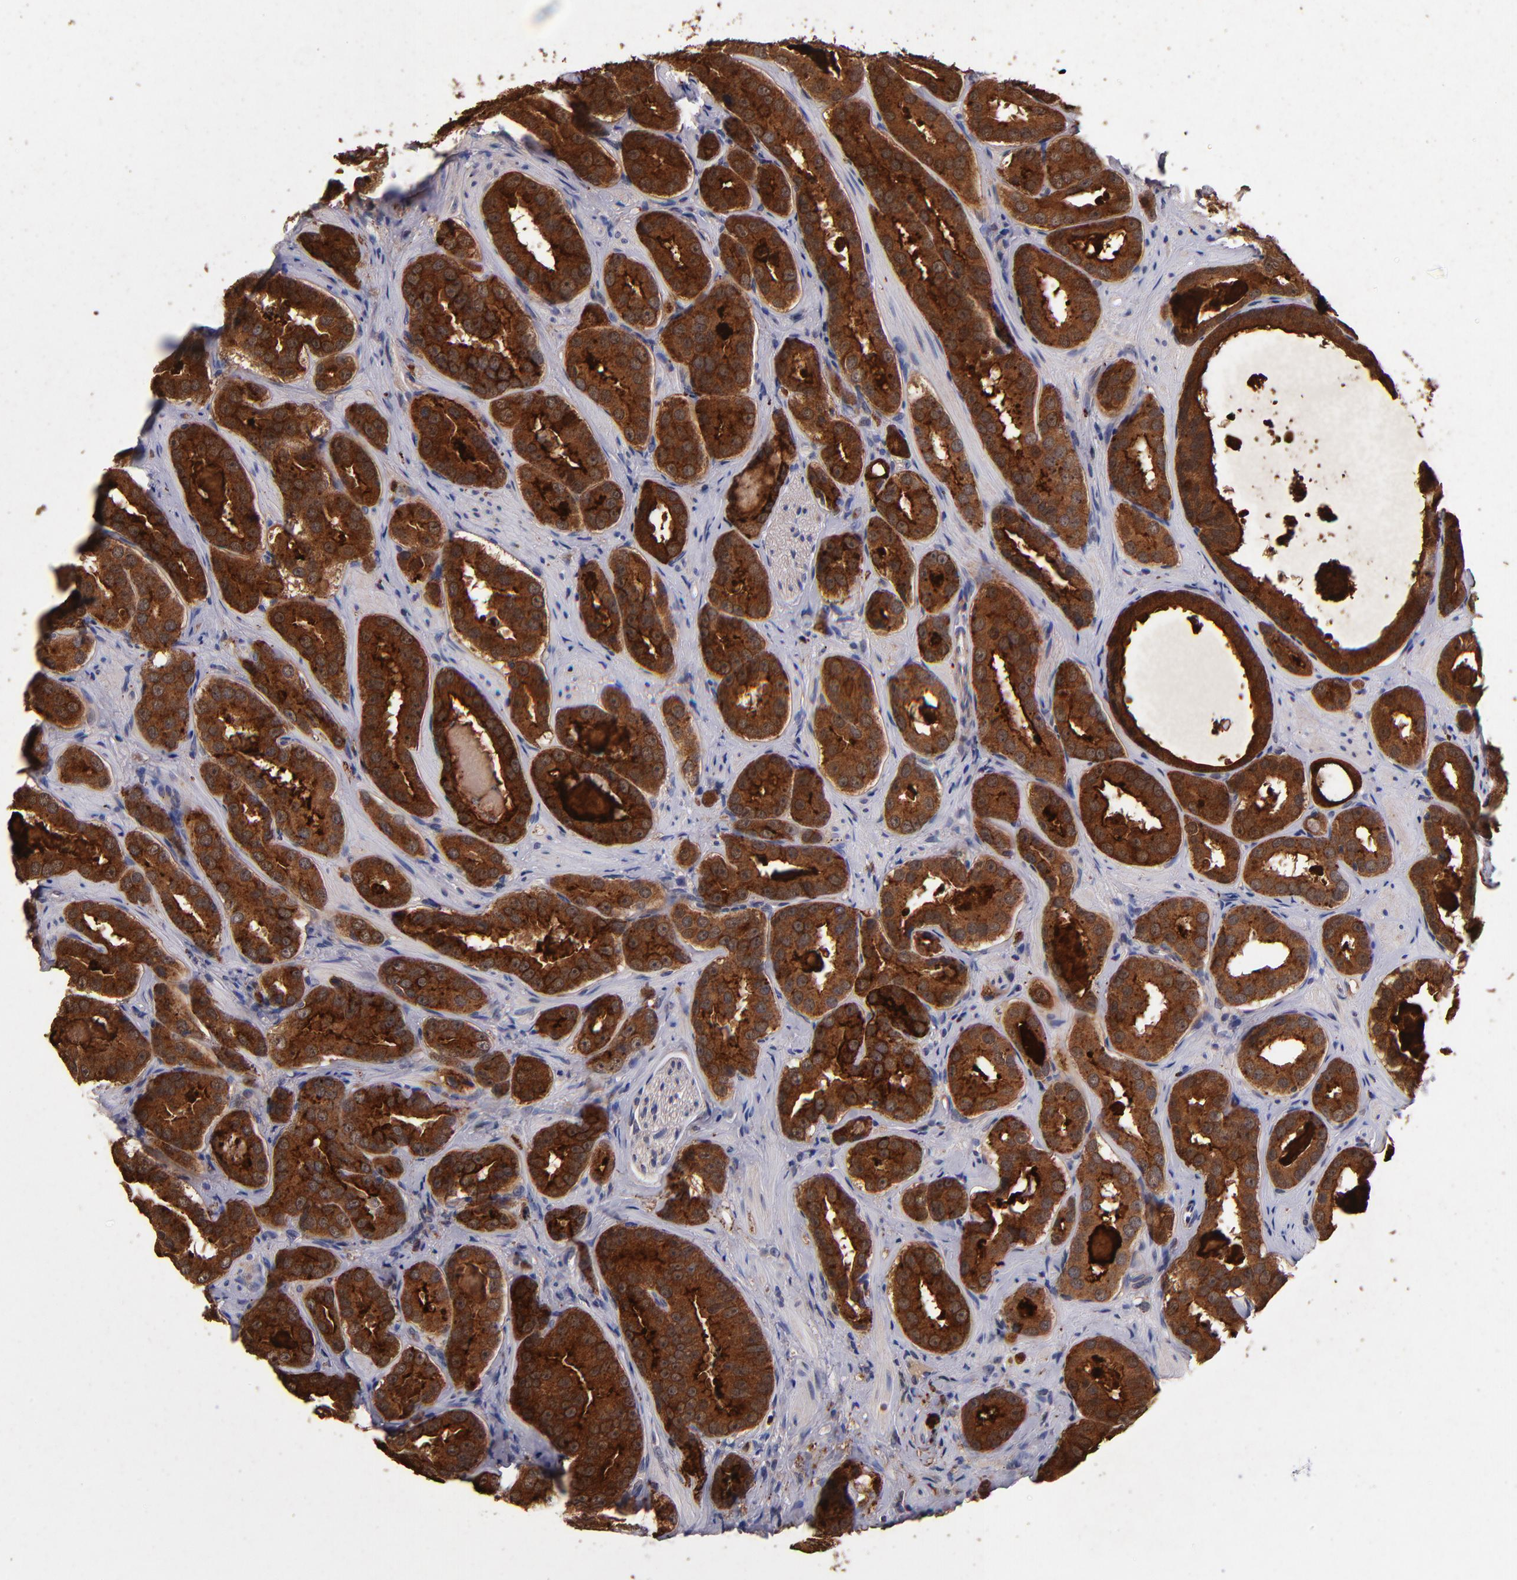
{"staining": {"intensity": "strong", "quantity": ">75%", "location": "cytoplasmic/membranous"}, "tissue": "prostate cancer", "cell_type": "Tumor cells", "image_type": "cancer", "snomed": [{"axis": "morphology", "description": "Adenocarcinoma, Low grade"}, {"axis": "topography", "description": "Prostate"}], "caption": "Tumor cells reveal strong cytoplasmic/membranous expression in approximately >75% of cells in prostate cancer.", "gene": "TTLL12", "patient": {"sex": "male", "age": 59}}